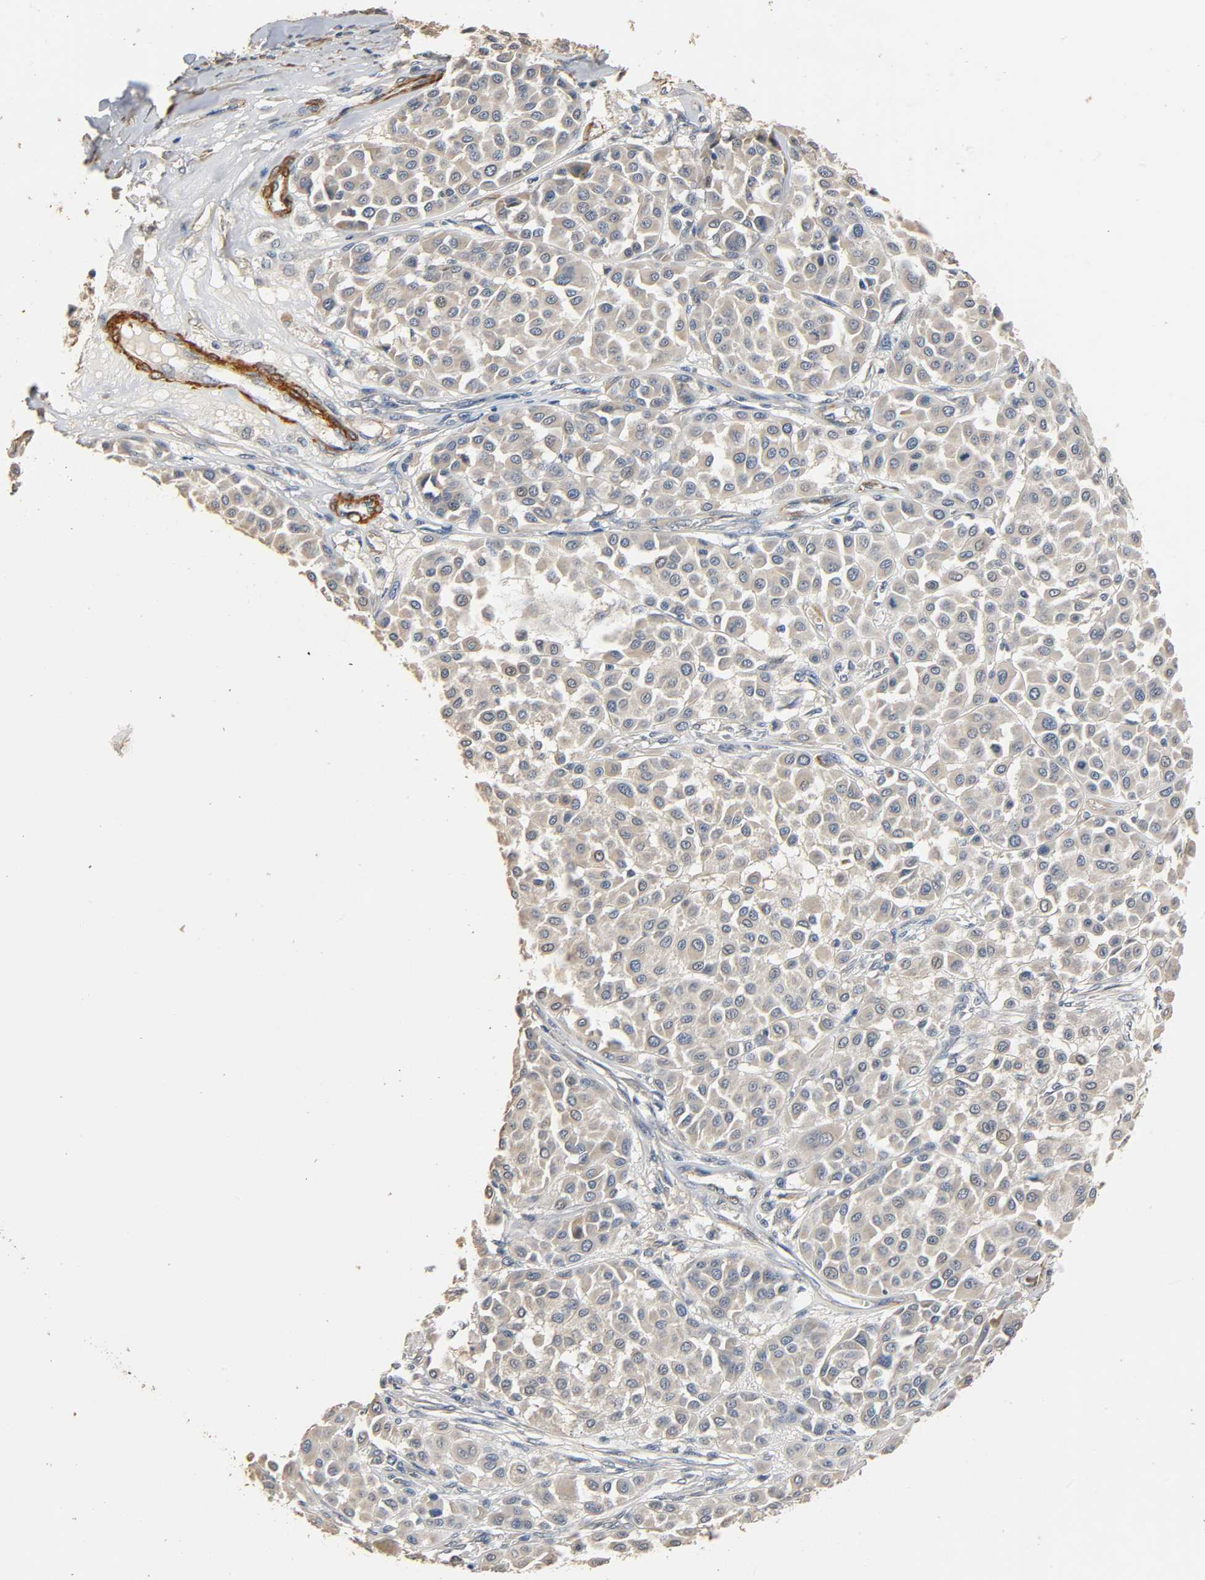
{"staining": {"intensity": "weak", "quantity": ">75%", "location": "cytoplasmic/membranous"}, "tissue": "melanoma", "cell_type": "Tumor cells", "image_type": "cancer", "snomed": [{"axis": "morphology", "description": "Malignant melanoma, Metastatic site"}, {"axis": "topography", "description": "Soft tissue"}], "caption": "Immunohistochemistry (DAB) staining of malignant melanoma (metastatic site) demonstrates weak cytoplasmic/membranous protein expression in approximately >75% of tumor cells.", "gene": "GSTA3", "patient": {"sex": "male", "age": 41}}